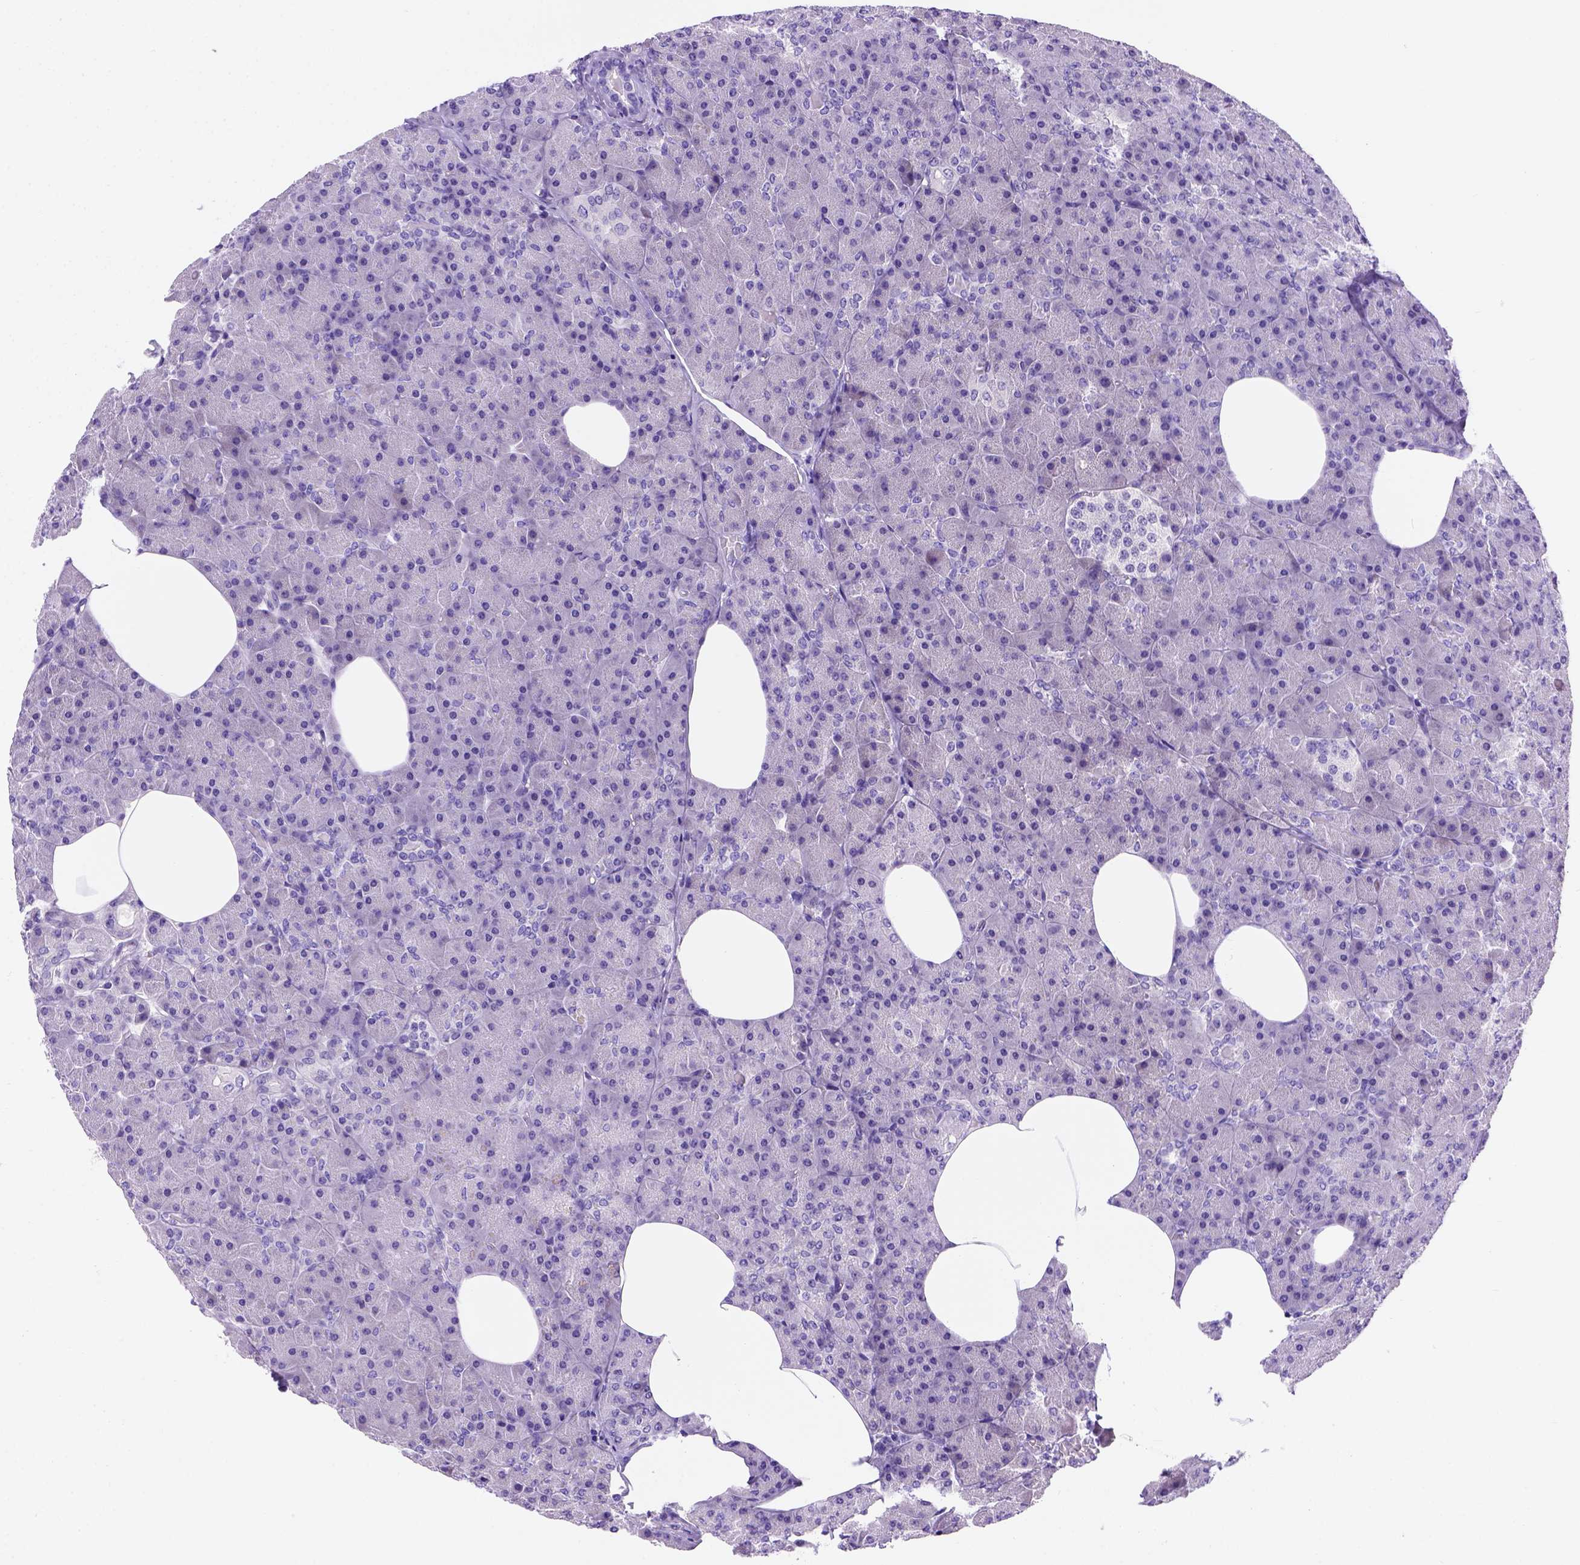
{"staining": {"intensity": "negative", "quantity": "none", "location": "none"}, "tissue": "pancreas", "cell_type": "Exocrine glandular cells", "image_type": "normal", "snomed": [{"axis": "morphology", "description": "Normal tissue, NOS"}, {"axis": "topography", "description": "Pancreas"}], "caption": "This is an immunohistochemistry (IHC) histopathology image of unremarkable human pancreas. There is no positivity in exocrine glandular cells.", "gene": "FAM81B", "patient": {"sex": "female", "age": 45}}